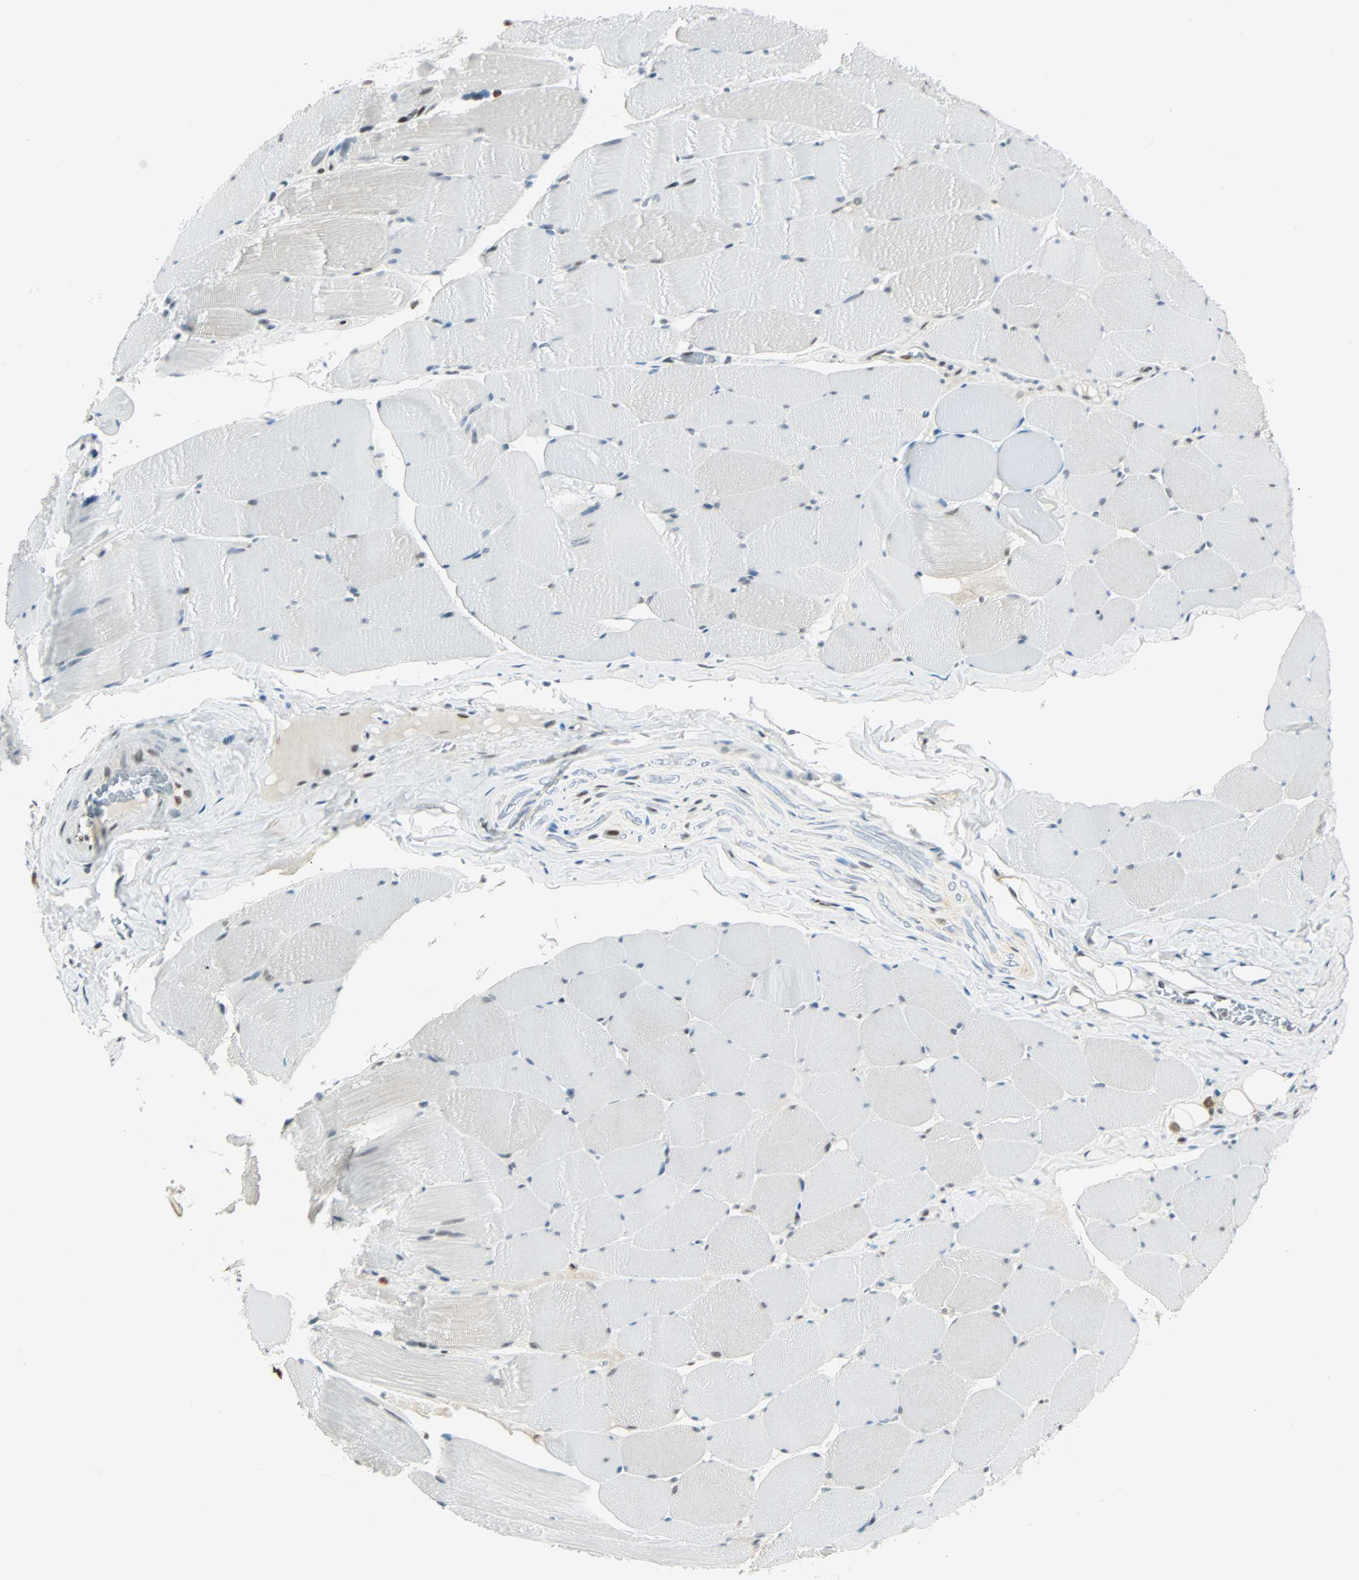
{"staining": {"intensity": "negative", "quantity": "none", "location": "none"}, "tissue": "skeletal muscle", "cell_type": "Myocytes", "image_type": "normal", "snomed": [{"axis": "morphology", "description": "Normal tissue, NOS"}, {"axis": "topography", "description": "Skeletal muscle"}], "caption": "The histopathology image reveals no staining of myocytes in benign skeletal muscle. (IHC, brightfield microscopy, high magnification).", "gene": "NELFE", "patient": {"sex": "male", "age": 62}}